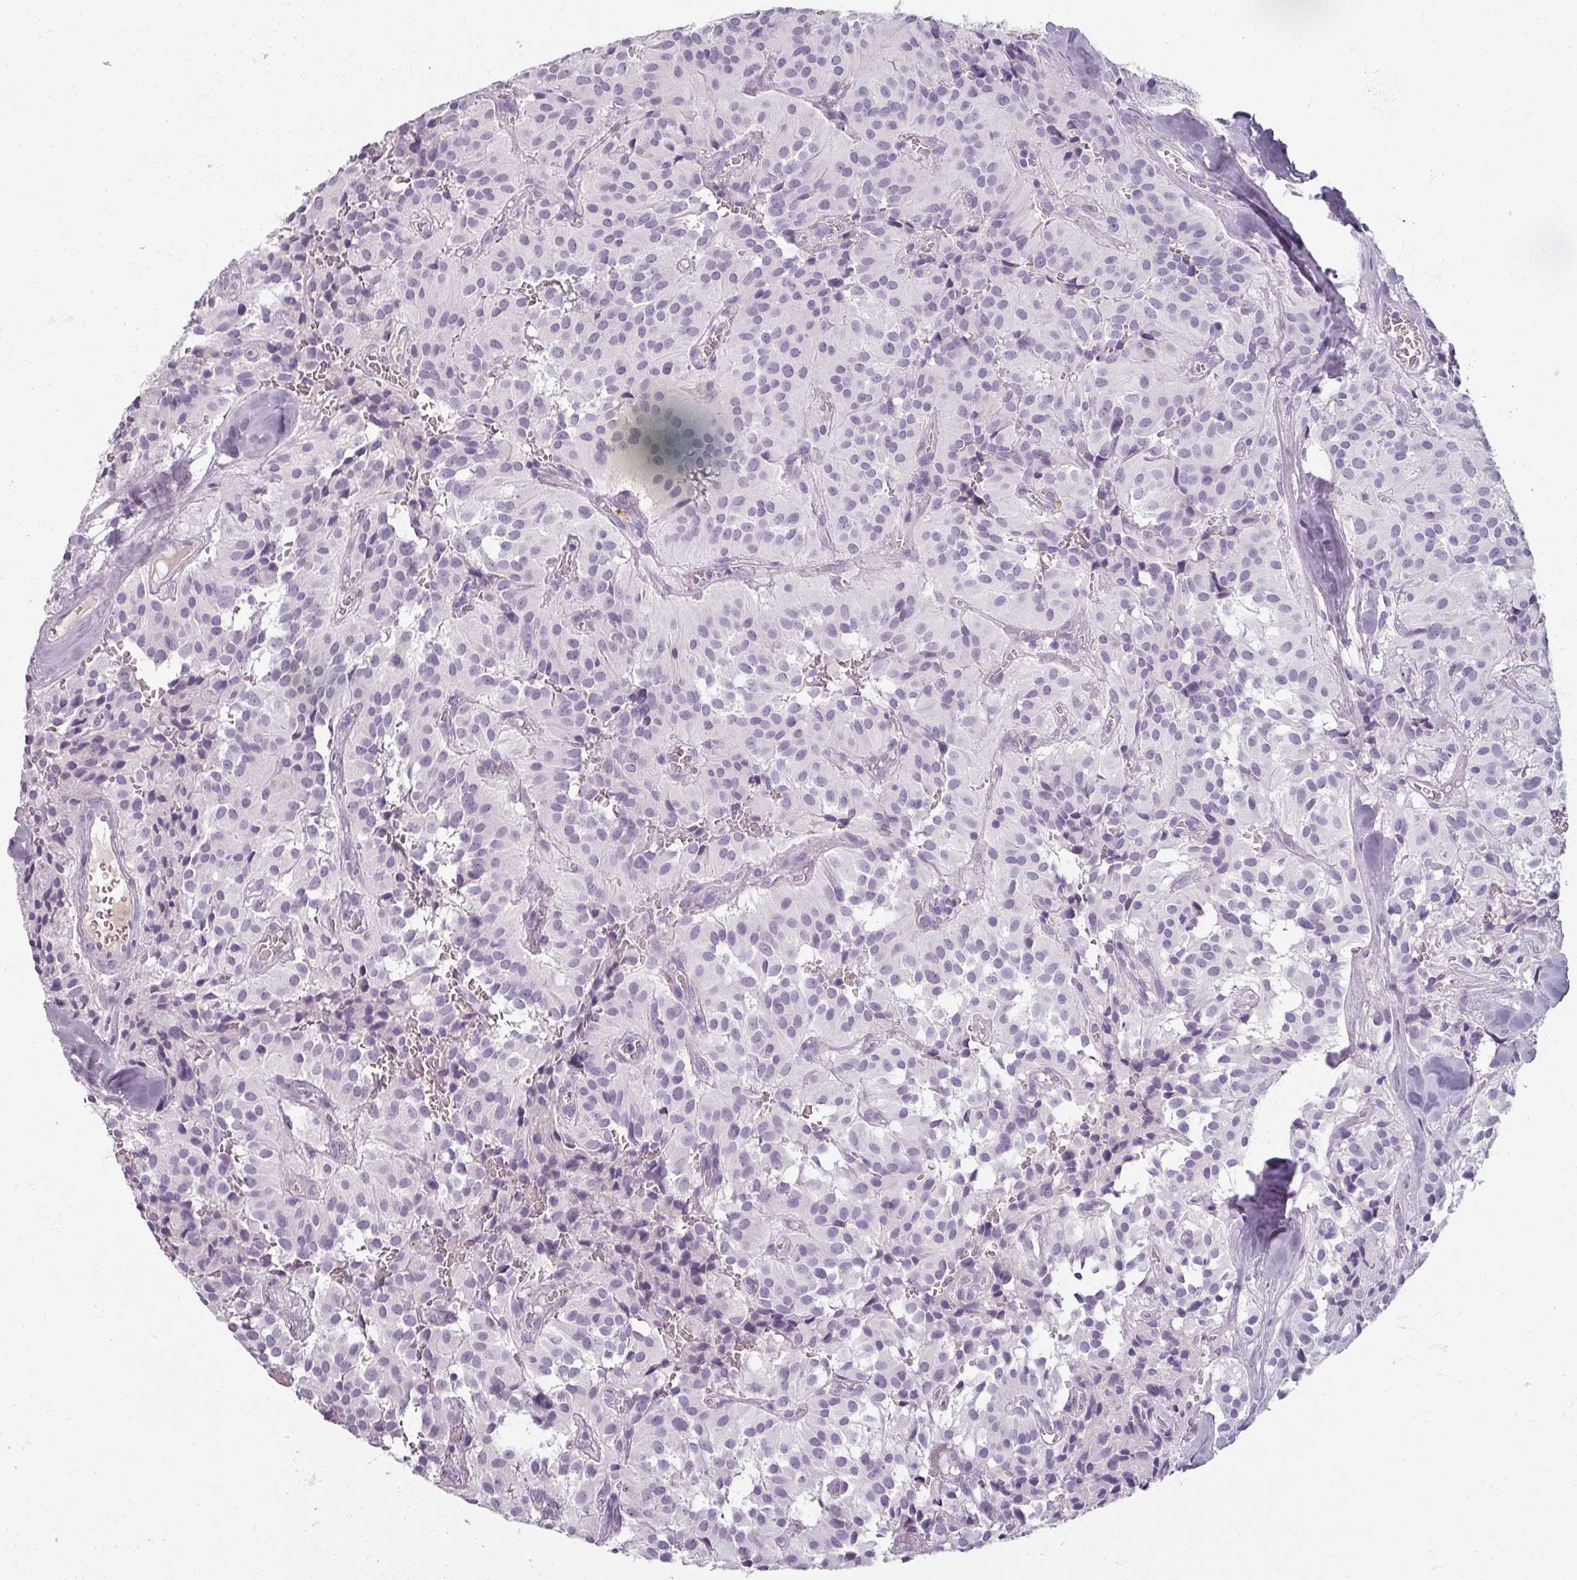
{"staining": {"intensity": "negative", "quantity": "none", "location": "none"}, "tissue": "glioma", "cell_type": "Tumor cells", "image_type": "cancer", "snomed": [{"axis": "morphology", "description": "Glioma, malignant, Low grade"}, {"axis": "topography", "description": "Brain"}], "caption": "This is an IHC image of low-grade glioma (malignant). There is no positivity in tumor cells.", "gene": "REG3G", "patient": {"sex": "male", "age": 42}}